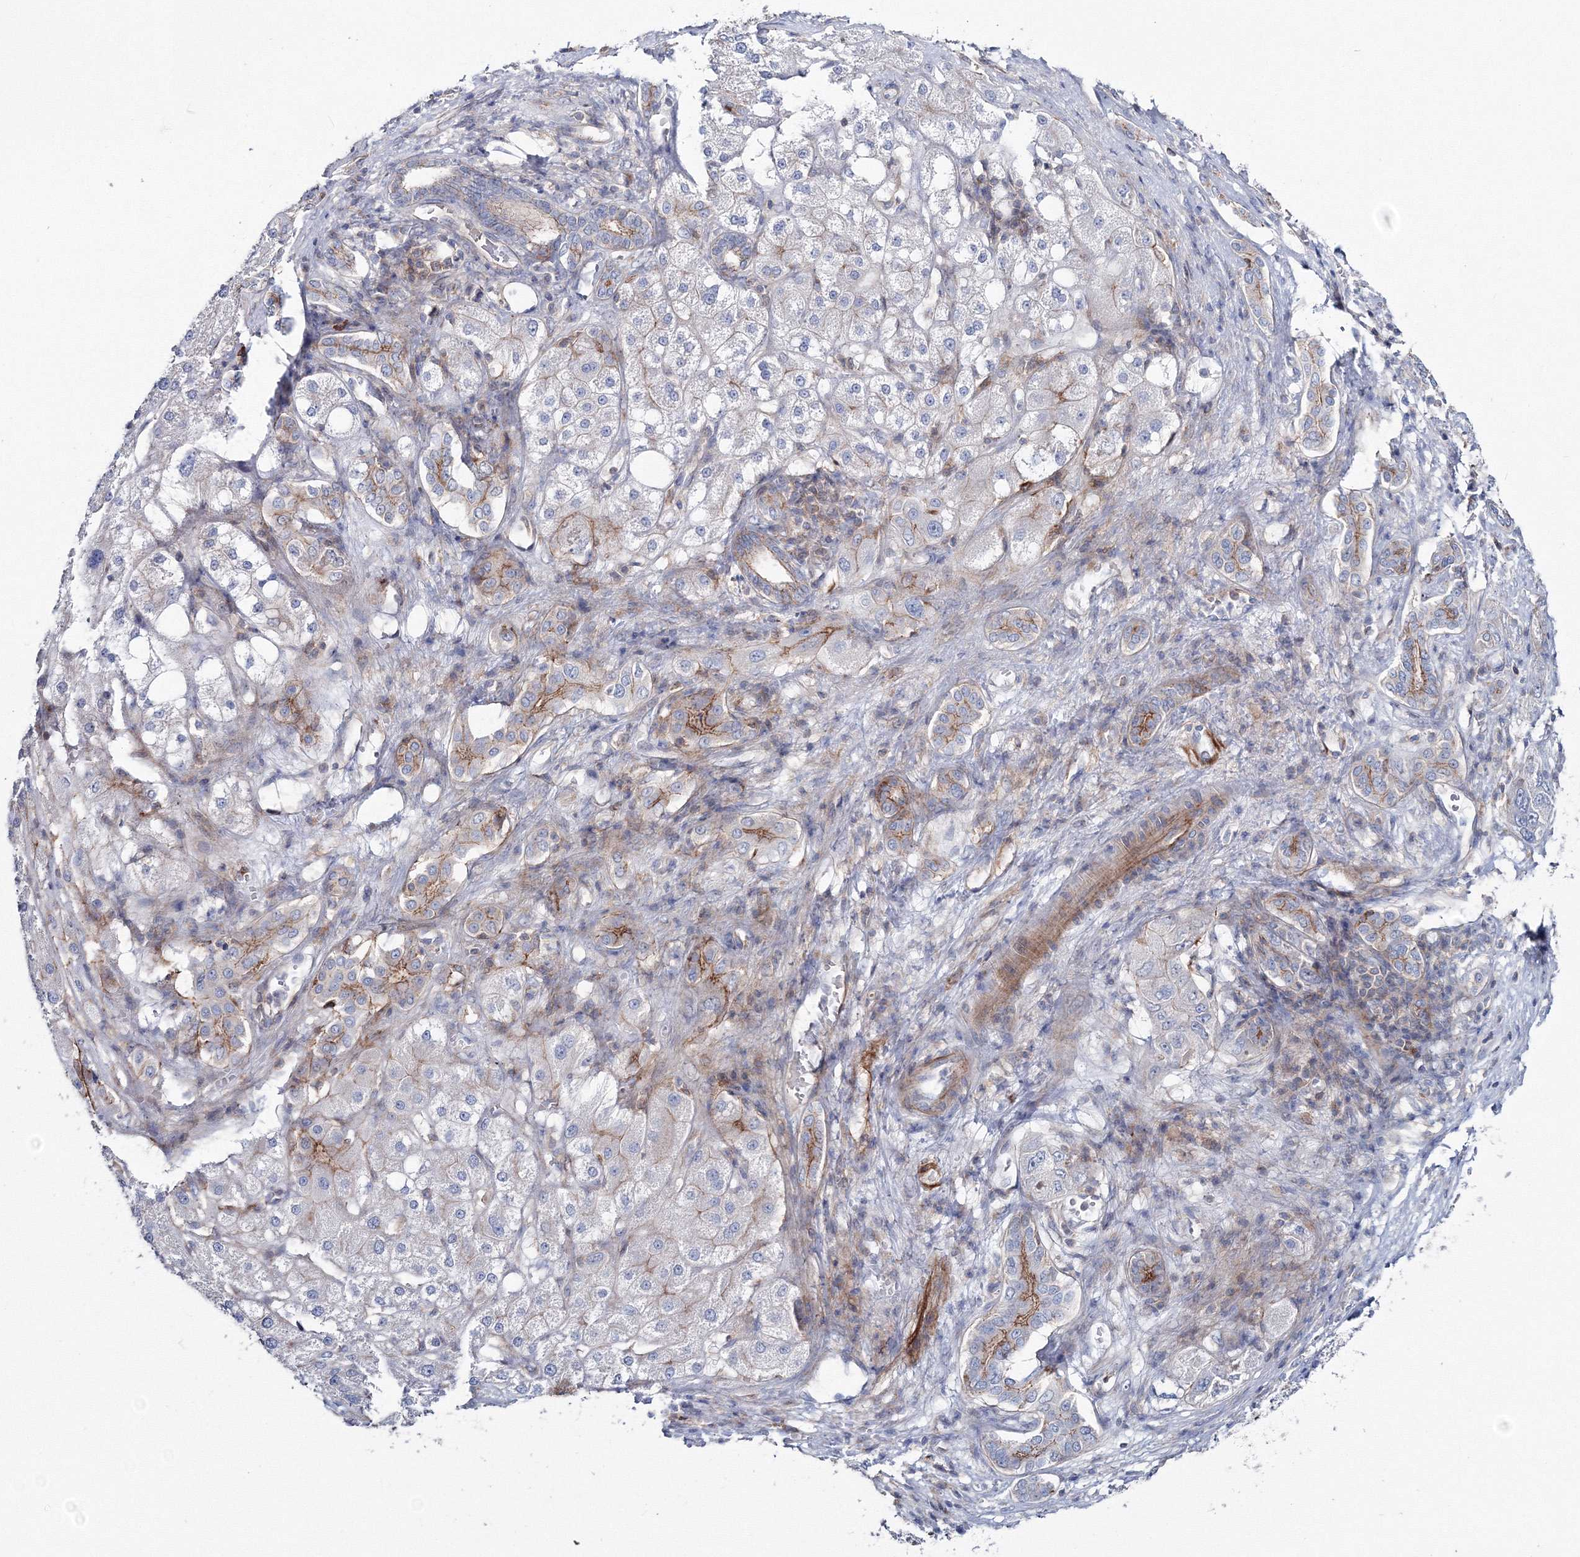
{"staining": {"intensity": "moderate", "quantity": "25%-75%", "location": "cytoplasmic/membranous"}, "tissue": "liver cancer", "cell_type": "Tumor cells", "image_type": "cancer", "snomed": [{"axis": "morphology", "description": "Carcinoma, Hepatocellular, NOS"}, {"axis": "topography", "description": "Liver"}], "caption": "Protein staining of liver cancer (hepatocellular carcinoma) tissue displays moderate cytoplasmic/membranous positivity in about 25%-75% of tumor cells.", "gene": "GGA2", "patient": {"sex": "male", "age": 80}}